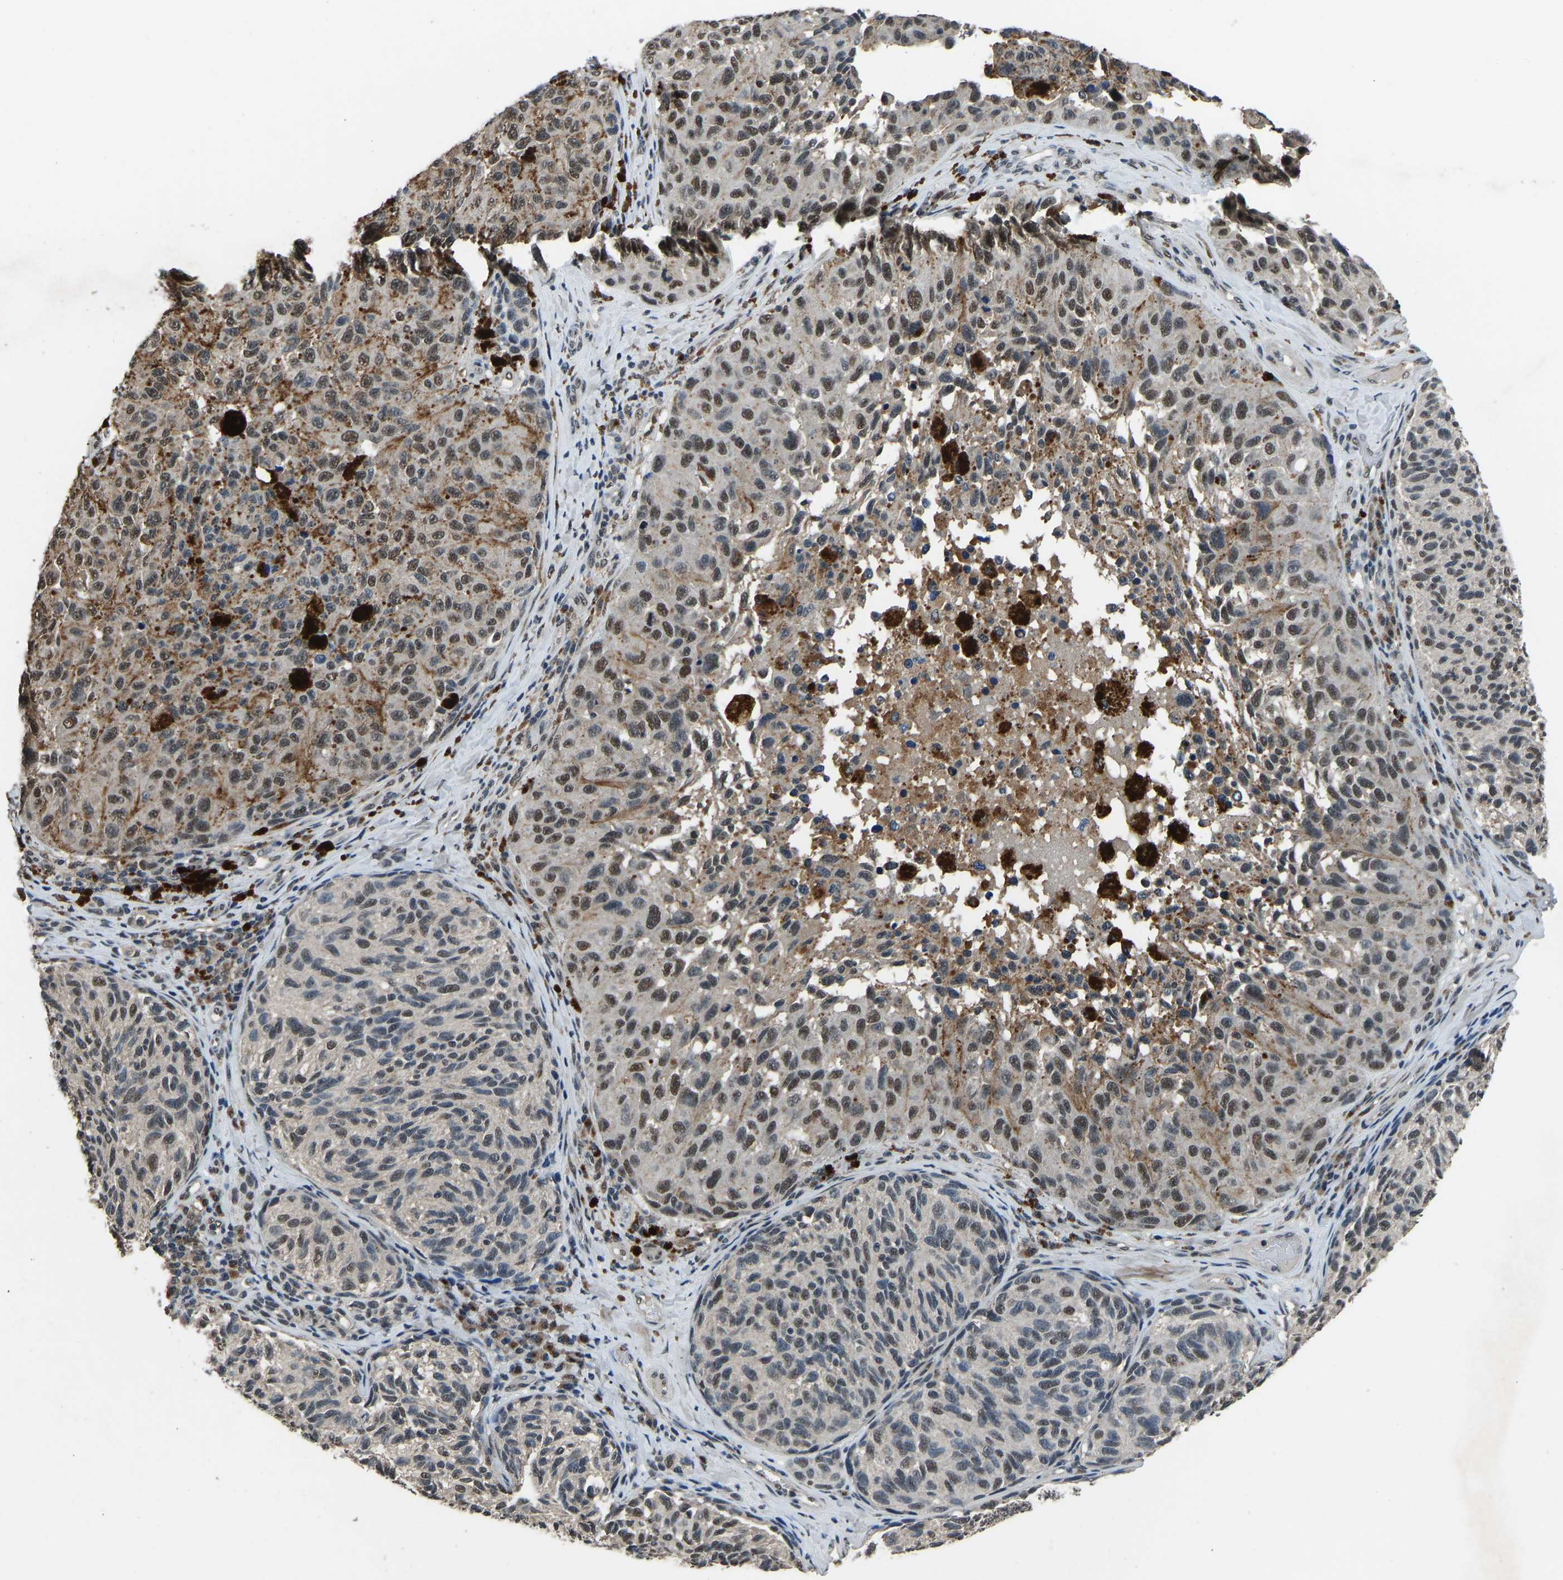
{"staining": {"intensity": "moderate", "quantity": "25%-75%", "location": "cytoplasmic/membranous,nuclear"}, "tissue": "melanoma", "cell_type": "Tumor cells", "image_type": "cancer", "snomed": [{"axis": "morphology", "description": "Malignant melanoma, NOS"}, {"axis": "topography", "description": "Skin"}], "caption": "Moderate cytoplasmic/membranous and nuclear expression for a protein is identified in about 25%-75% of tumor cells of malignant melanoma using IHC.", "gene": "TOX4", "patient": {"sex": "female", "age": 73}}